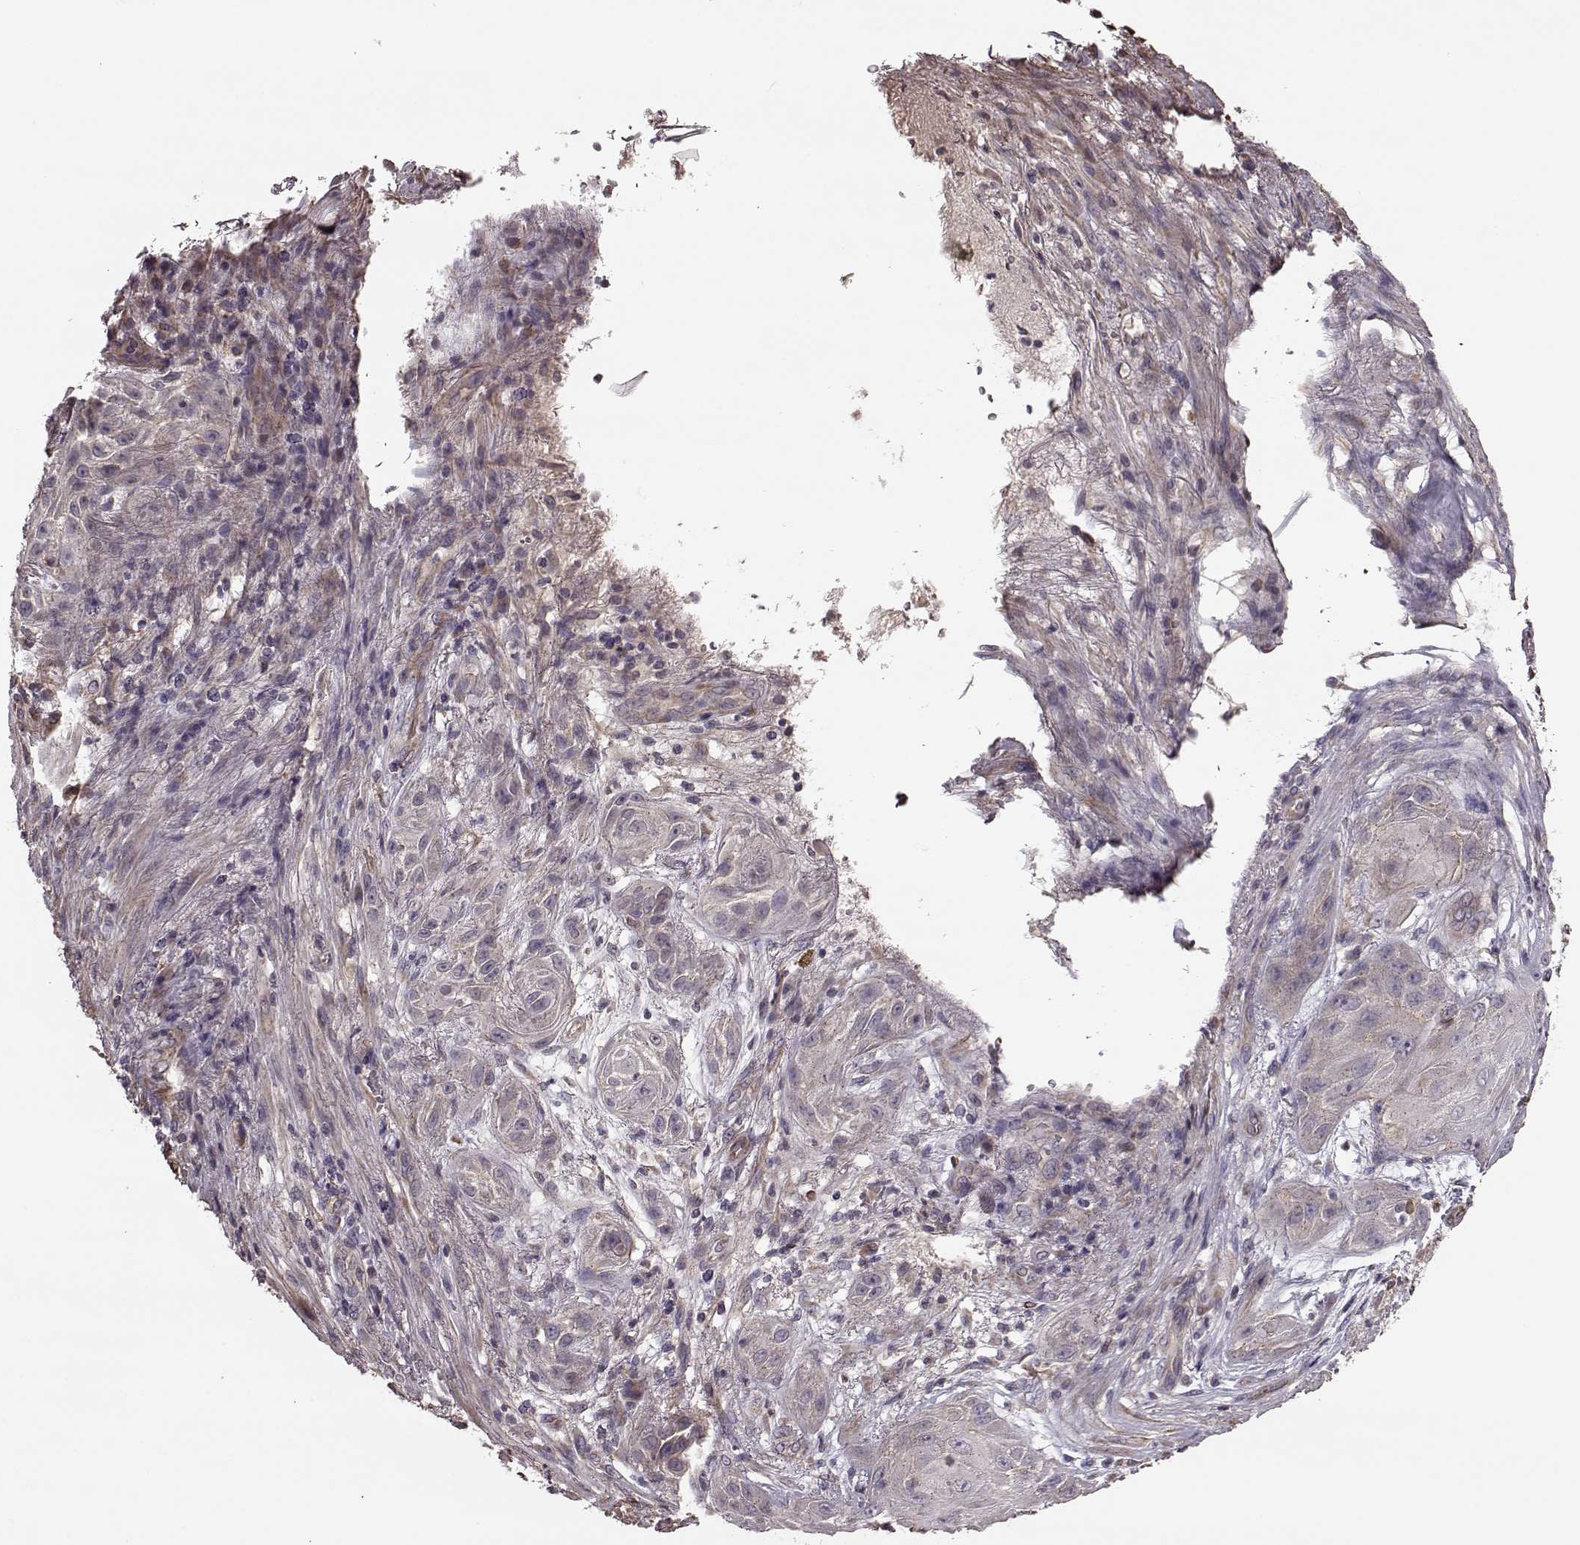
{"staining": {"intensity": "negative", "quantity": "none", "location": "none"}, "tissue": "skin cancer", "cell_type": "Tumor cells", "image_type": "cancer", "snomed": [{"axis": "morphology", "description": "Squamous cell carcinoma, NOS"}, {"axis": "topography", "description": "Skin"}], "caption": "Immunohistochemistry photomicrograph of neoplastic tissue: human skin cancer stained with DAB (3,3'-diaminobenzidine) reveals no significant protein staining in tumor cells.", "gene": "NTF3", "patient": {"sex": "male", "age": 62}}